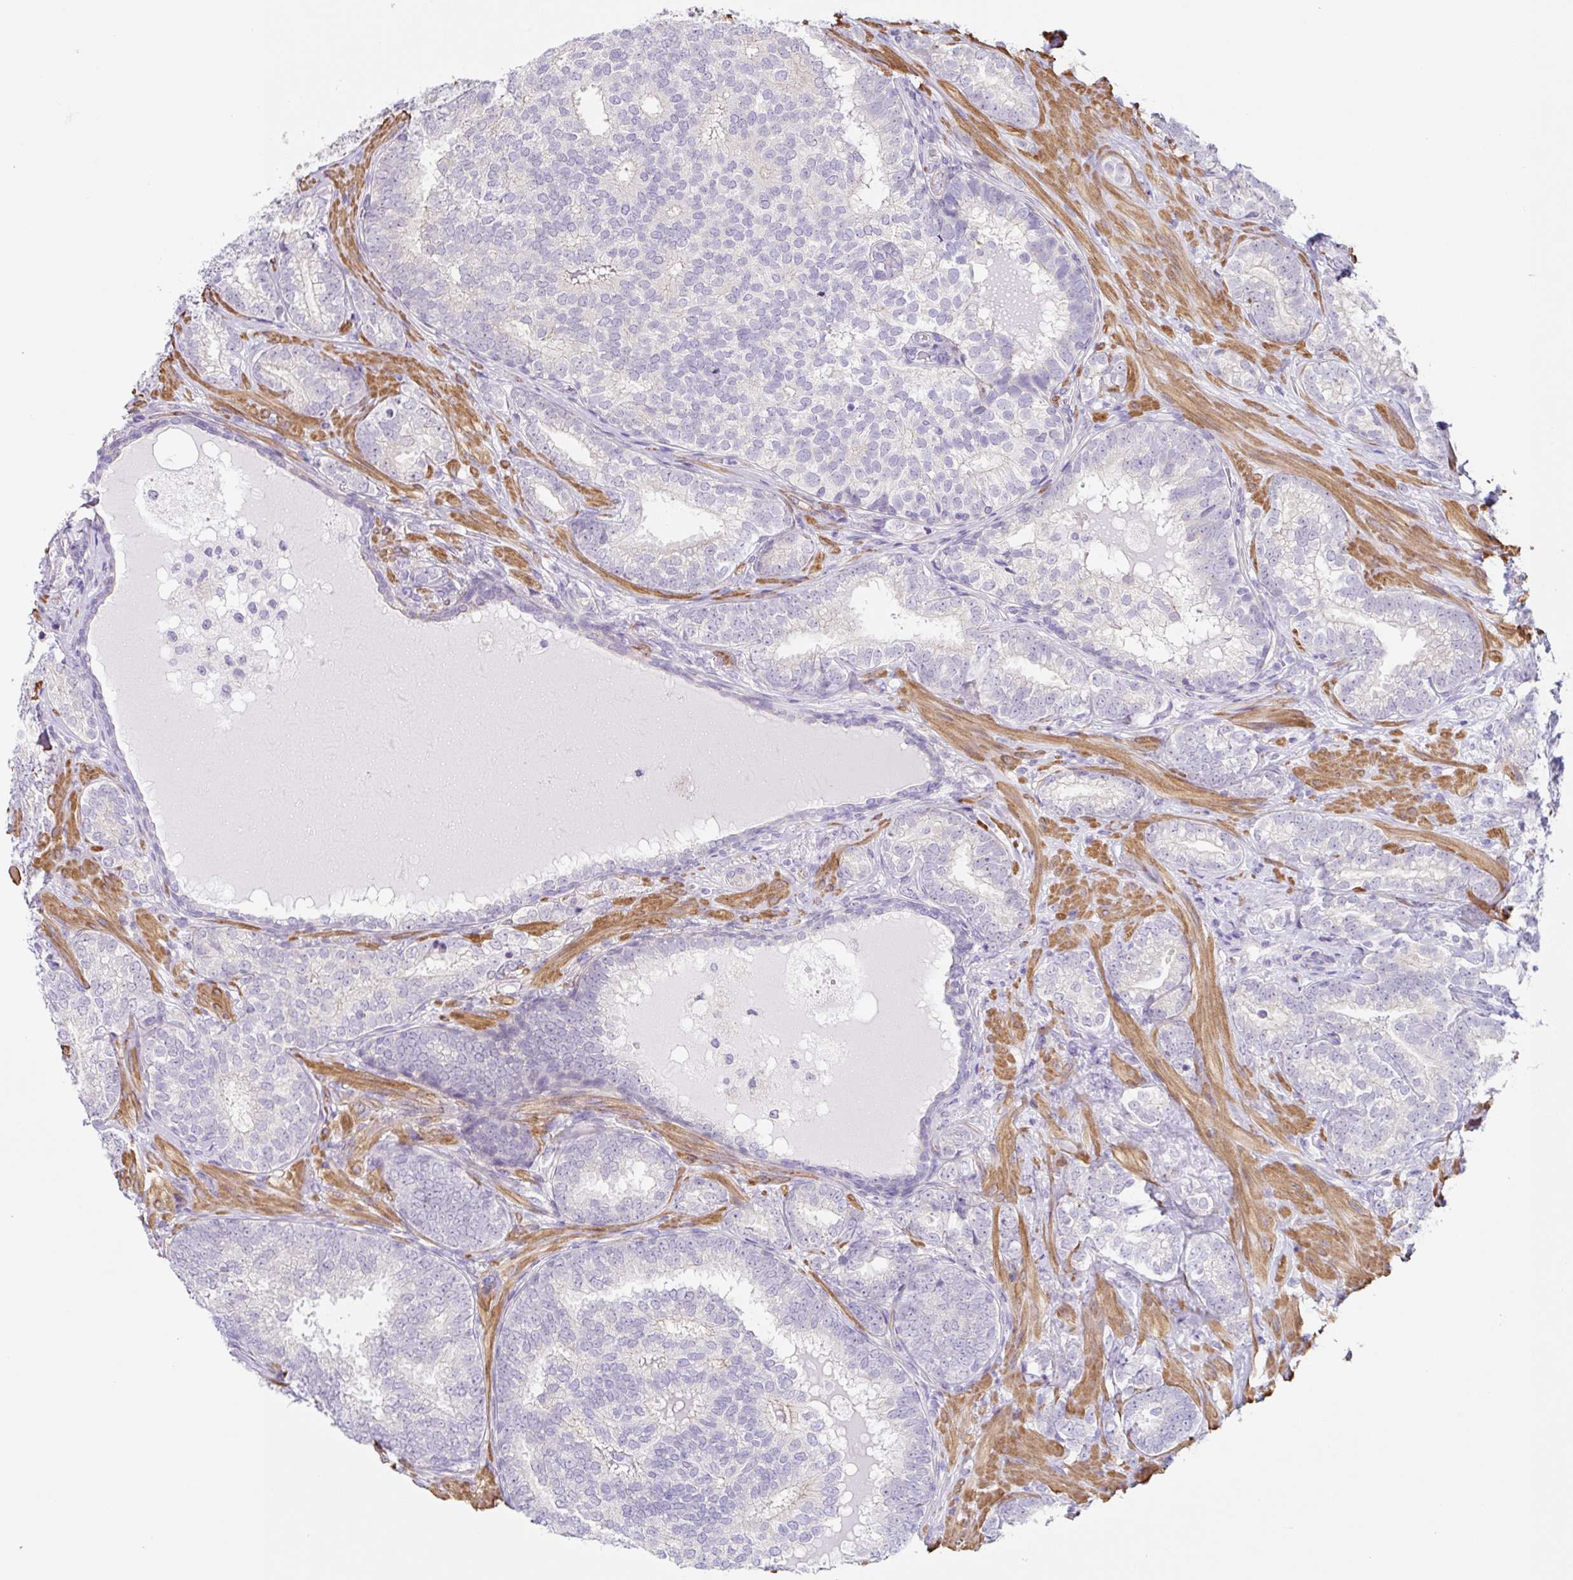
{"staining": {"intensity": "negative", "quantity": "none", "location": "none"}, "tissue": "prostate cancer", "cell_type": "Tumor cells", "image_type": "cancer", "snomed": [{"axis": "morphology", "description": "Adenocarcinoma, High grade"}, {"axis": "topography", "description": "Prostate"}], "caption": "This is an immunohistochemistry (IHC) micrograph of human prostate cancer (high-grade adenocarcinoma). There is no expression in tumor cells.", "gene": "DCAF17", "patient": {"sex": "male", "age": 72}}